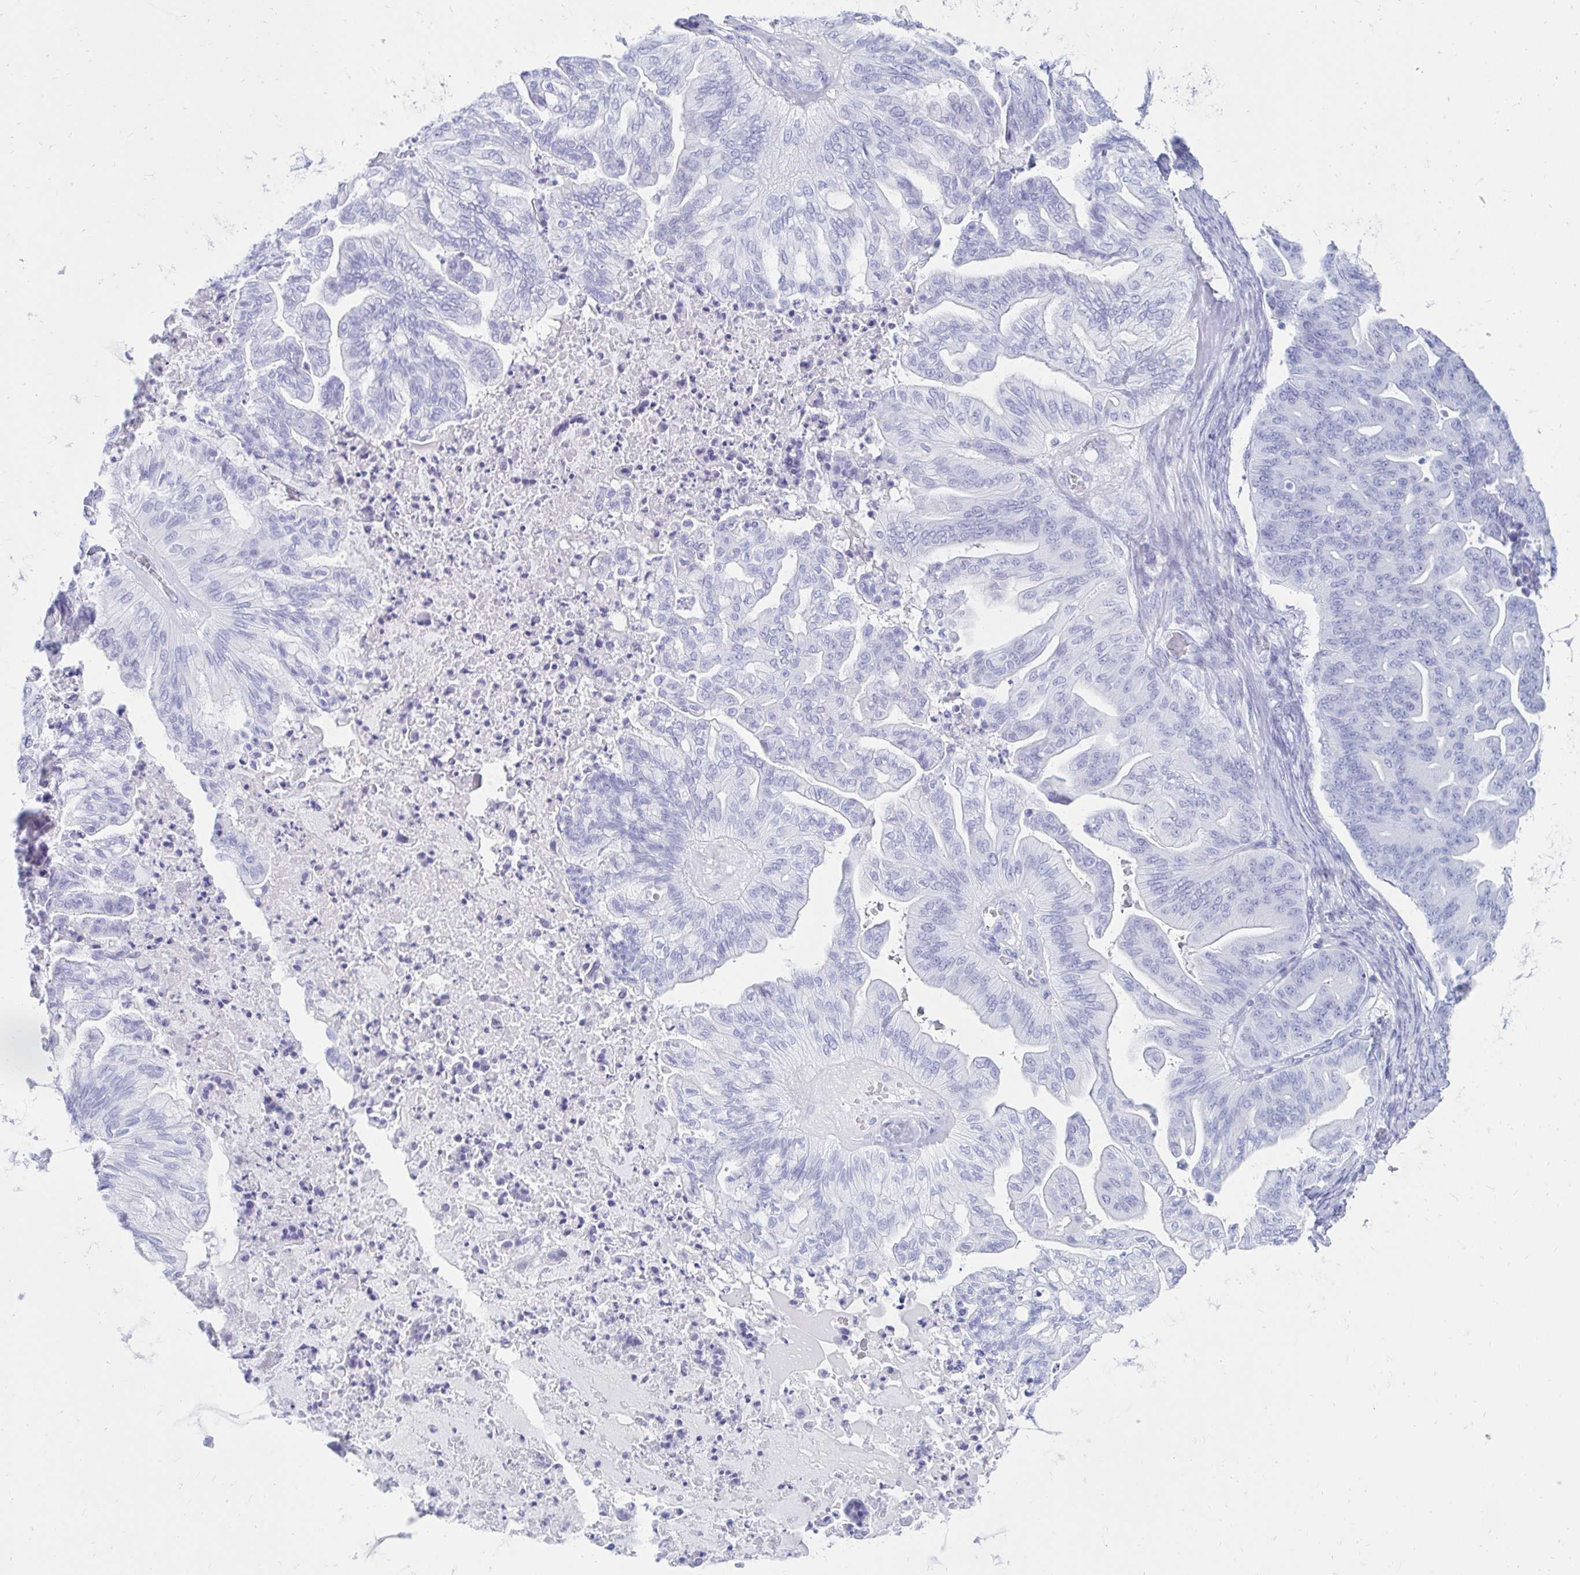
{"staining": {"intensity": "negative", "quantity": "none", "location": "none"}, "tissue": "ovarian cancer", "cell_type": "Tumor cells", "image_type": "cancer", "snomed": [{"axis": "morphology", "description": "Cystadenocarcinoma, mucinous, NOS"}, {"axis": "topography", "description": "Ovary"}], "caption": "This histopathology image is of ovarian cancer stained with immunohistochemistry to label a protein in brown with the nuclei are counter-stained blue. There is no staining in tumor cells.", "gene": "OR10R2", "patient": {"sex": "female", "age": 67}}